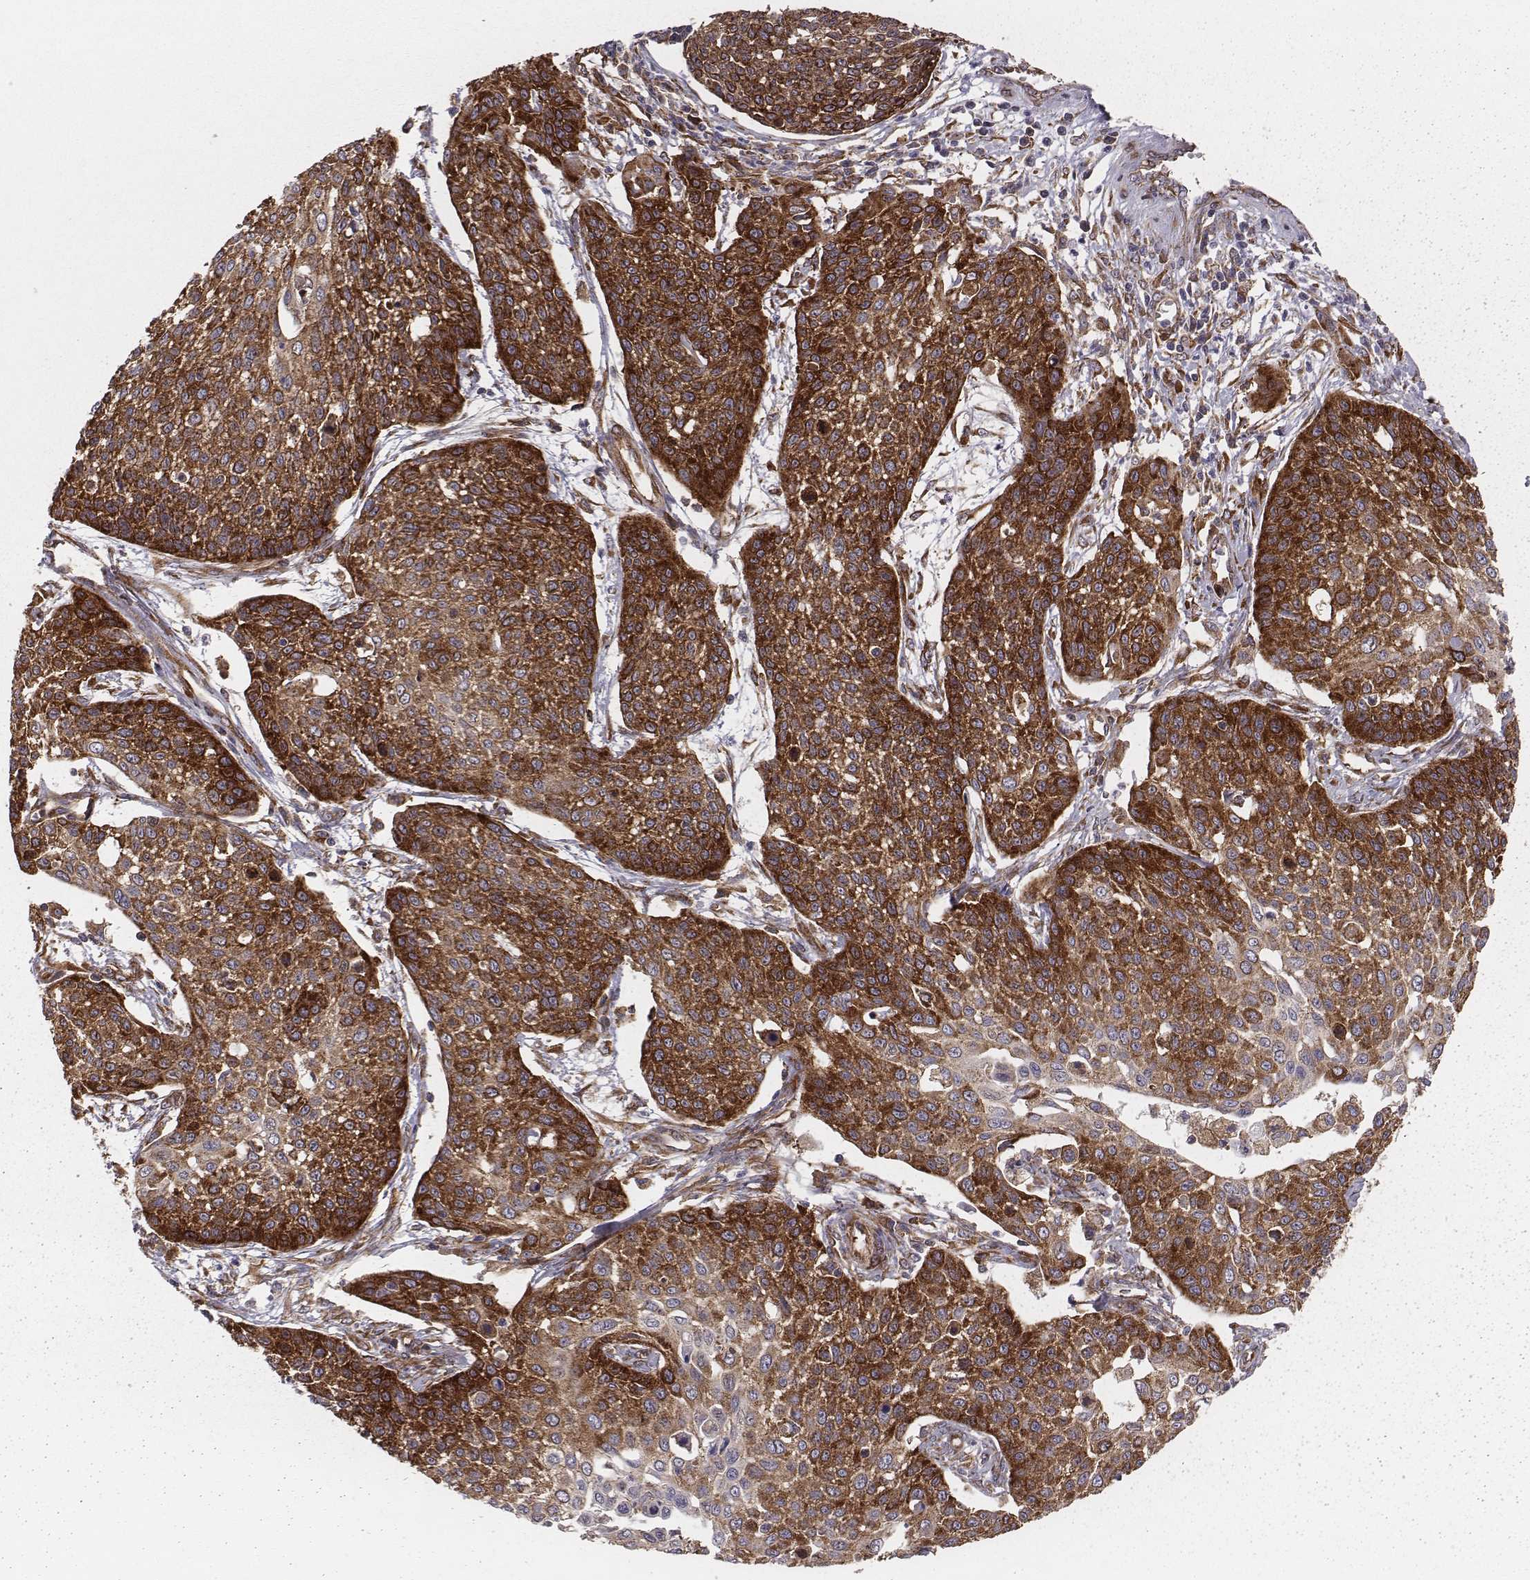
{"staining": {"intensity": "strong", "quantity": ">75%", "location": "cytoplasmic/membranous"}, "tissue": "cervical cancer", "cell_type": "Tumor cells", "image_type": "cancer", "snomed": [{"axis": "morphology", "description": "Squamous cell carcinoma, NOS"}, {"axis": "topography", "description": "Cervix"}], "caption": "A photomicrograph showing strong cytoplasmic/membranous staining in approximately >75% of tumor cells in cervical squamous cell carcinoma, as visualized by brown immunohistochemical staining.", "gene": "TXLNA", "patient": {"sex": "female", "age": 34}}